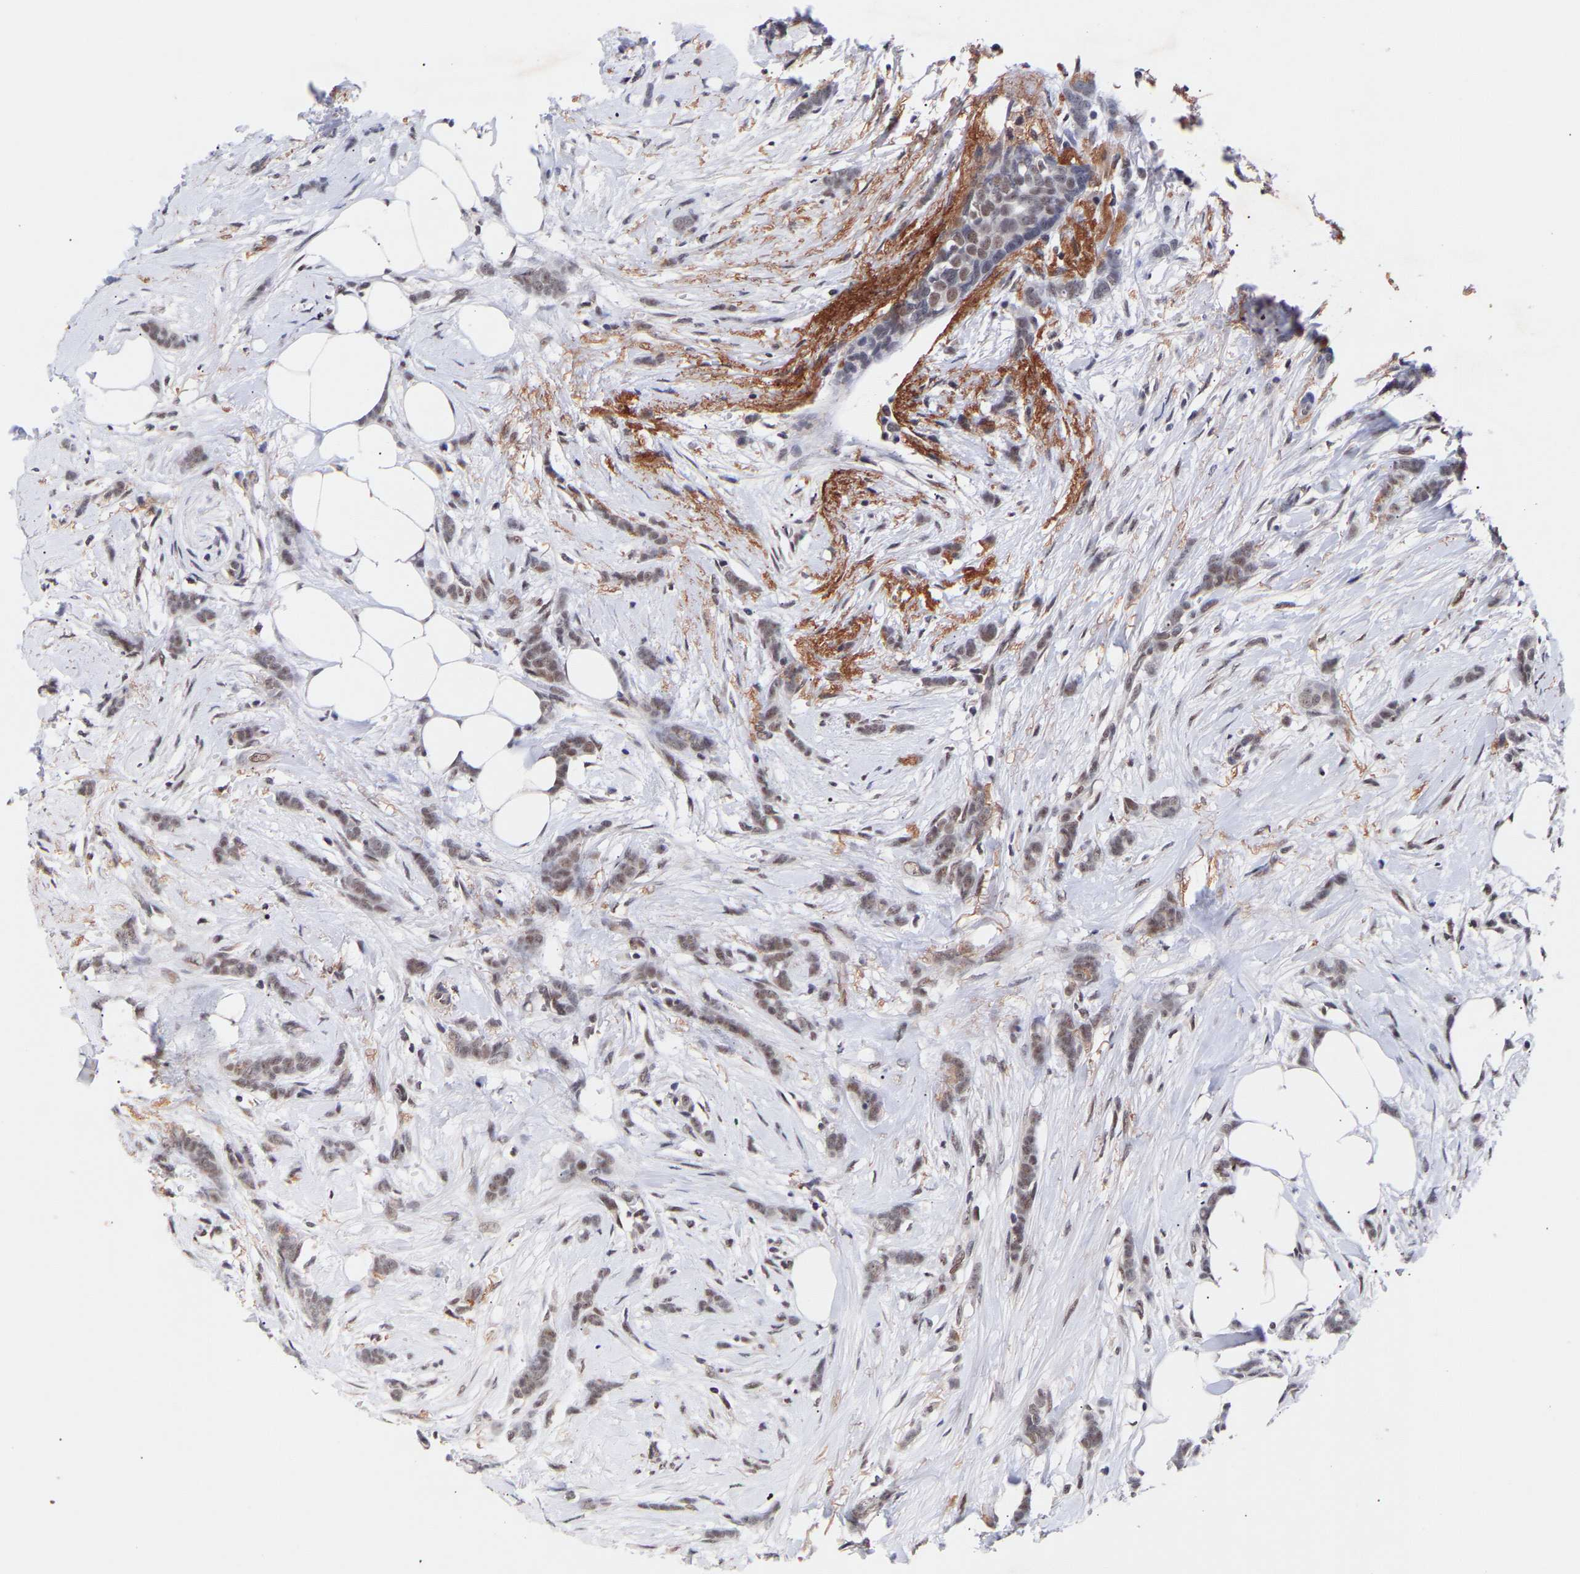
{"staining": {"intensity": "weak", "quantity": "25%-75%", "location": "nuclear"}, "tissue": "breast cancer", "cell_type": "Tumor cells", "image_type": "cancer", "snomed": [{"axis": "morphology", "description": "Lobular carcinoma, in situ"}, {"axis": "morphology", "description": "Lobular carcinoma"}, {"axis": "topography", "description": "Breast"}], "caption": "Lobular carcinoma in situ (breast) stained for a protein (brown) displays weak nuclear positive expression in approximately 25%-75% of tumor cells.", "gene": "RBM15", "patient": {"sex": "female", "age": 41}}